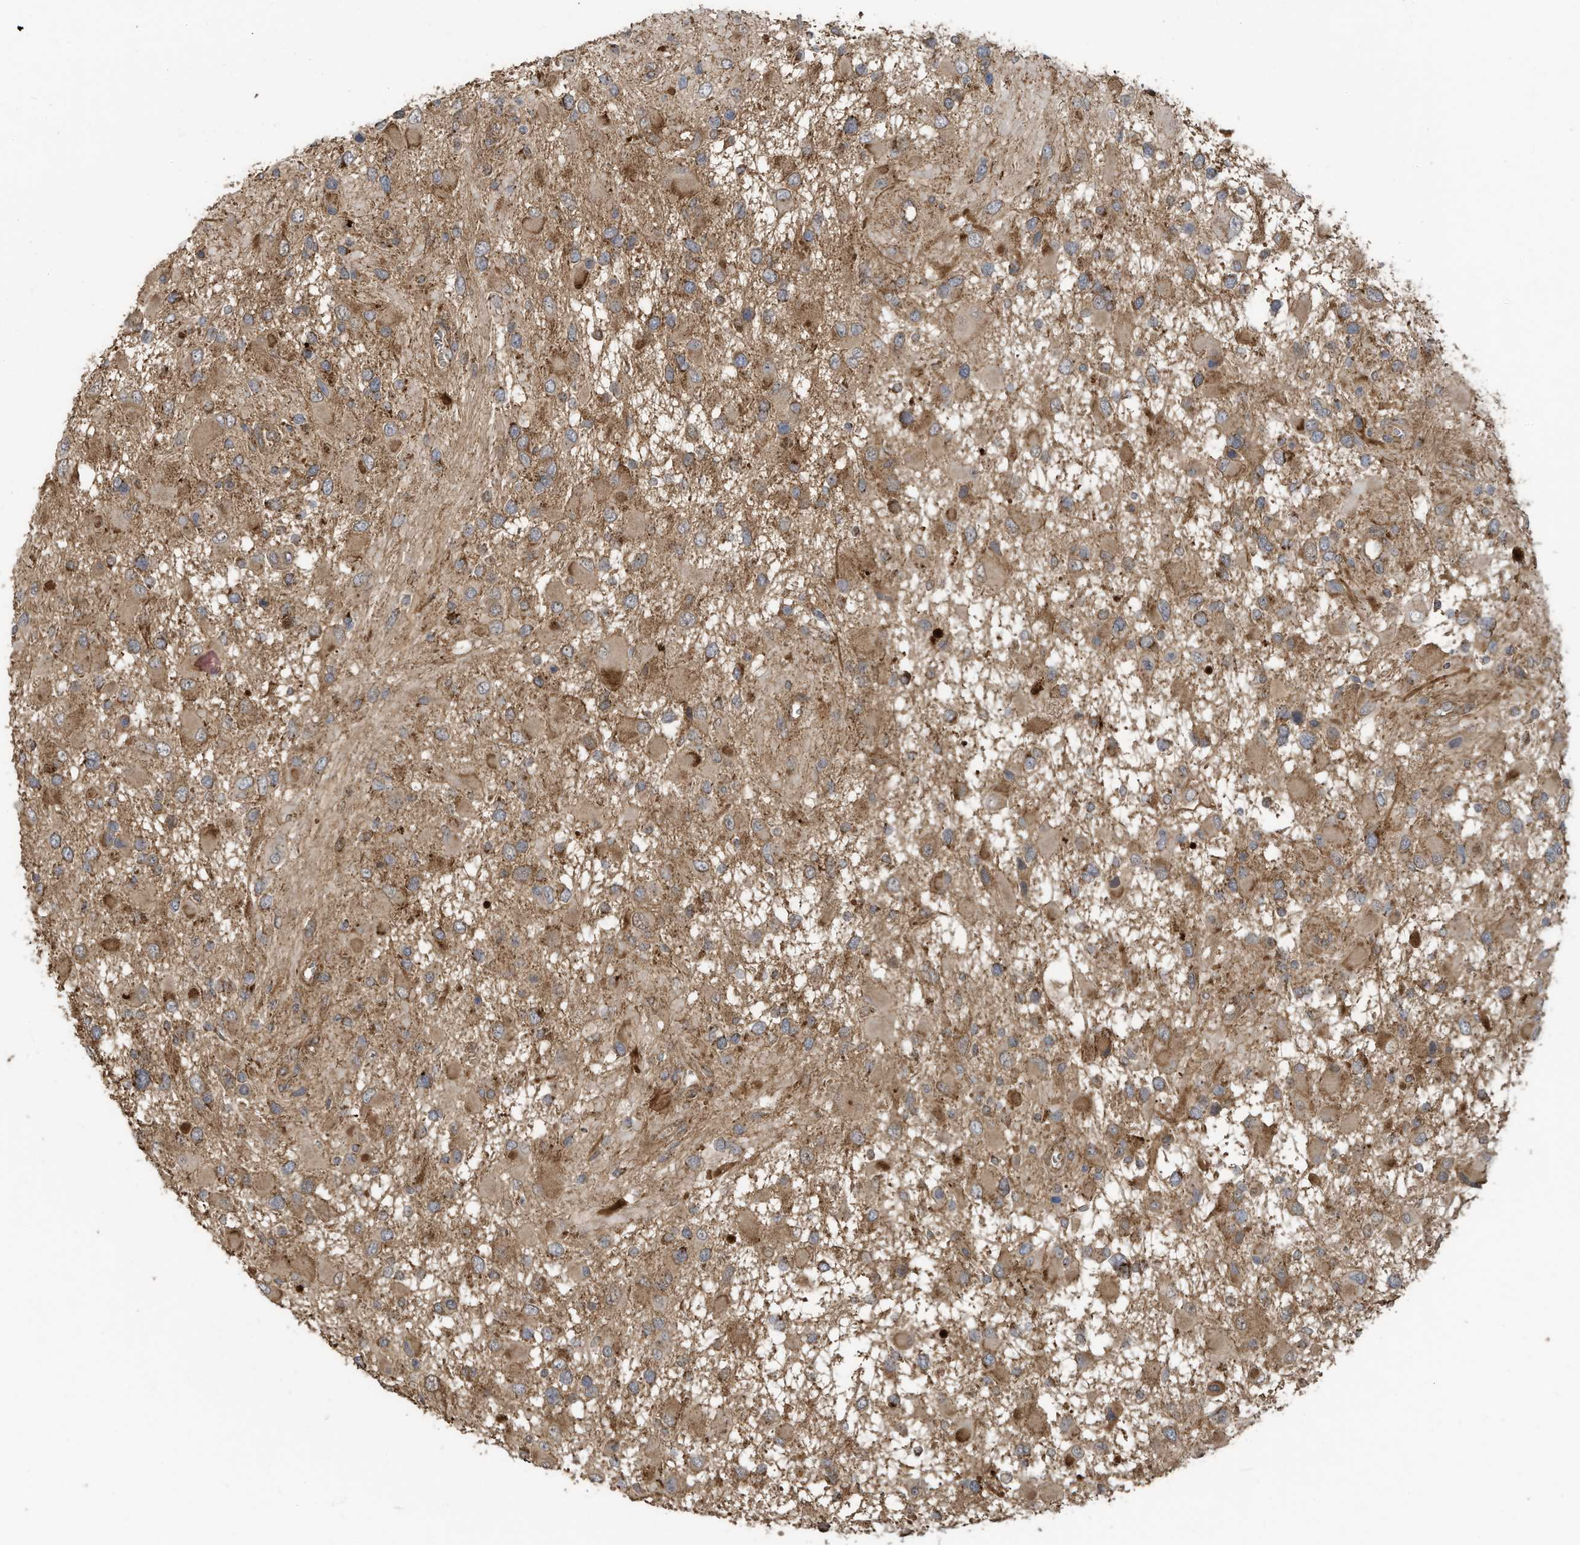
{"staining": {"intensity": "moderate", "quantity": ">75%", "location": "cytoplasmic/membranous"}, "tissue": "glioma", "cell_type": "Tumor cells", "image_type": "cancer", "snomed": [{"axis": "morphology", "description": "Glioma, malignant, High grade"}, {"axis": "topography", "description": "Brain"}], "caption": "High-power microscopy captured an IHC micrograph of glioma, revealing moderate cytoplasmic/membranous positivity in approximately >75% of tumor cells. The staining is performed using DAB (3,3'-diaminobenzidine) brown chromogen to label protein expression. The nuclei are counter-stained blue using hematoxylin.", "gene": "C2orf74", "patient": {"sex": "male", "age": 53}}